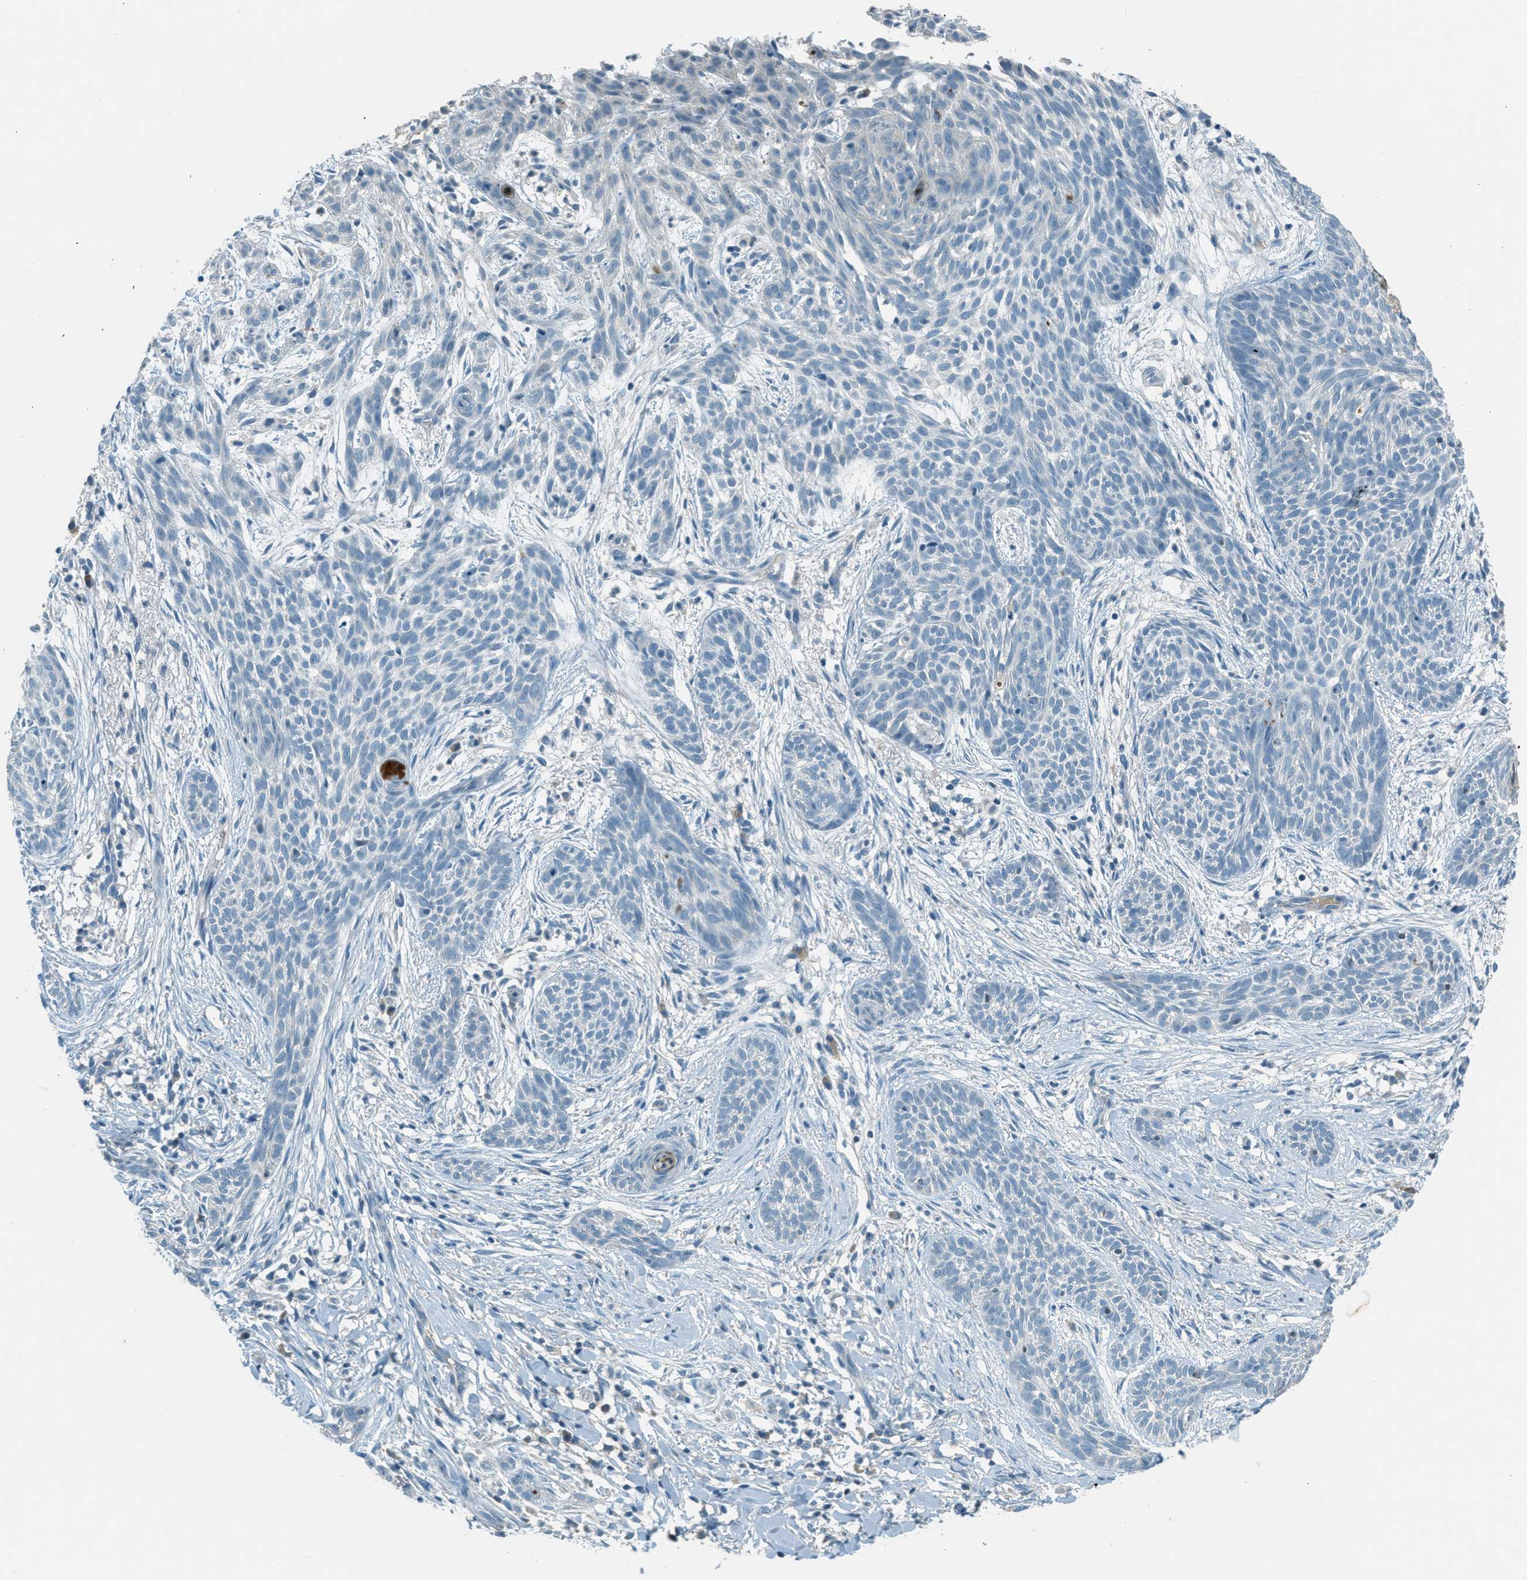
{"staining": {"intensity": "negative", "quantity": "none", "location": "none"}, "tissue": "skin cancer", "cell_type": "Tumor cells", "image_type": "cancer", "snomed": [{"axis": "morphology", "description": "Basal cell carcinoma"}, {"axis": "topography", "description": "Skin"}], "caption": "Tumor cells show no significant expression in basal cell carcinoma (skin).", "gene": "MSLN", "patient": {"sex": "female", "age": 59}}